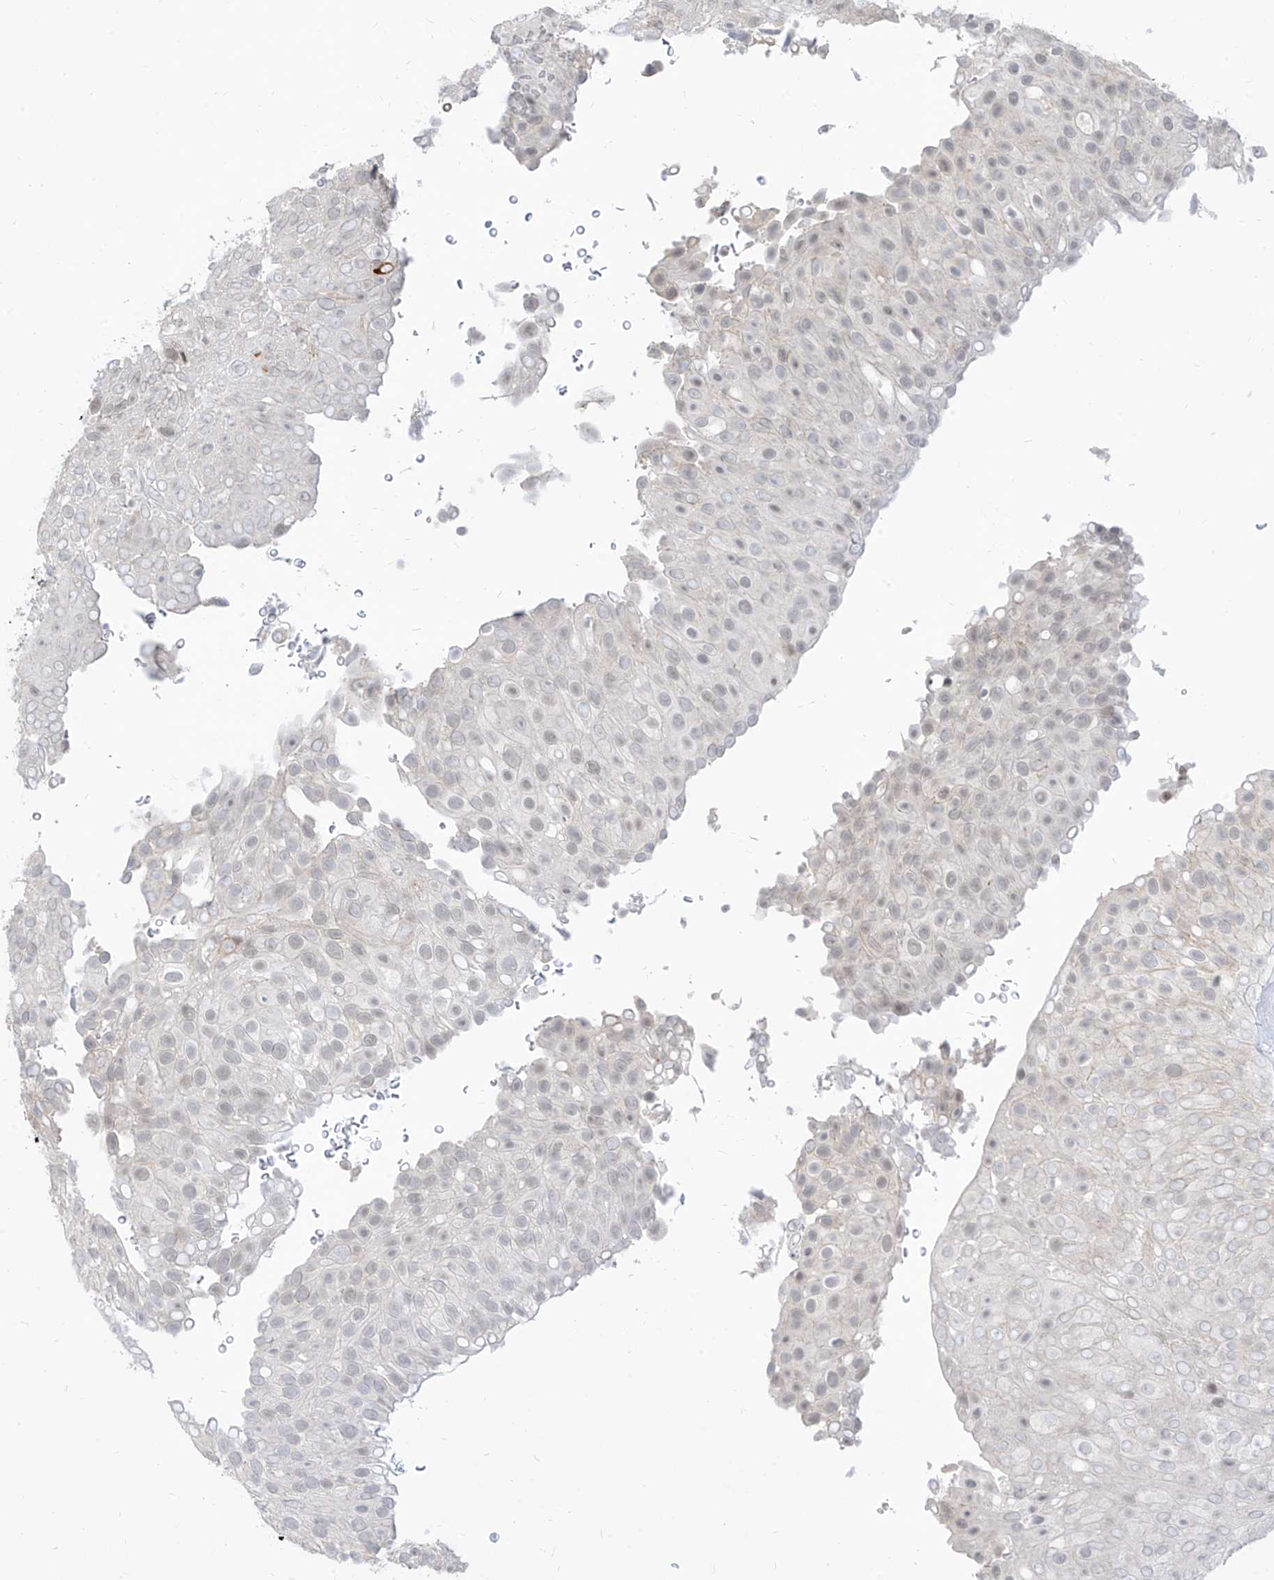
{"staining": {"intensity": "weak", "quantity": "25%-75%", "location": "nuclear"}, "tissue": "urothelial cancer", "cell_type": "Tumor cells", "image_type": "cancer", "snomed": [{"axis": "morphology", "description": "Urothelial carcinoma, Low grade"}, {"axis": "topography", "description": "Urinary bladder"}], "caption": "There is low levels of weak nuclear expression in tumor cells of low-grade urothelial carcinoma, as demonstrated by immunohistochemical staining (brown color).", "gene": "SUPT5H", "patient": {"sex": "male", "age": 78}}